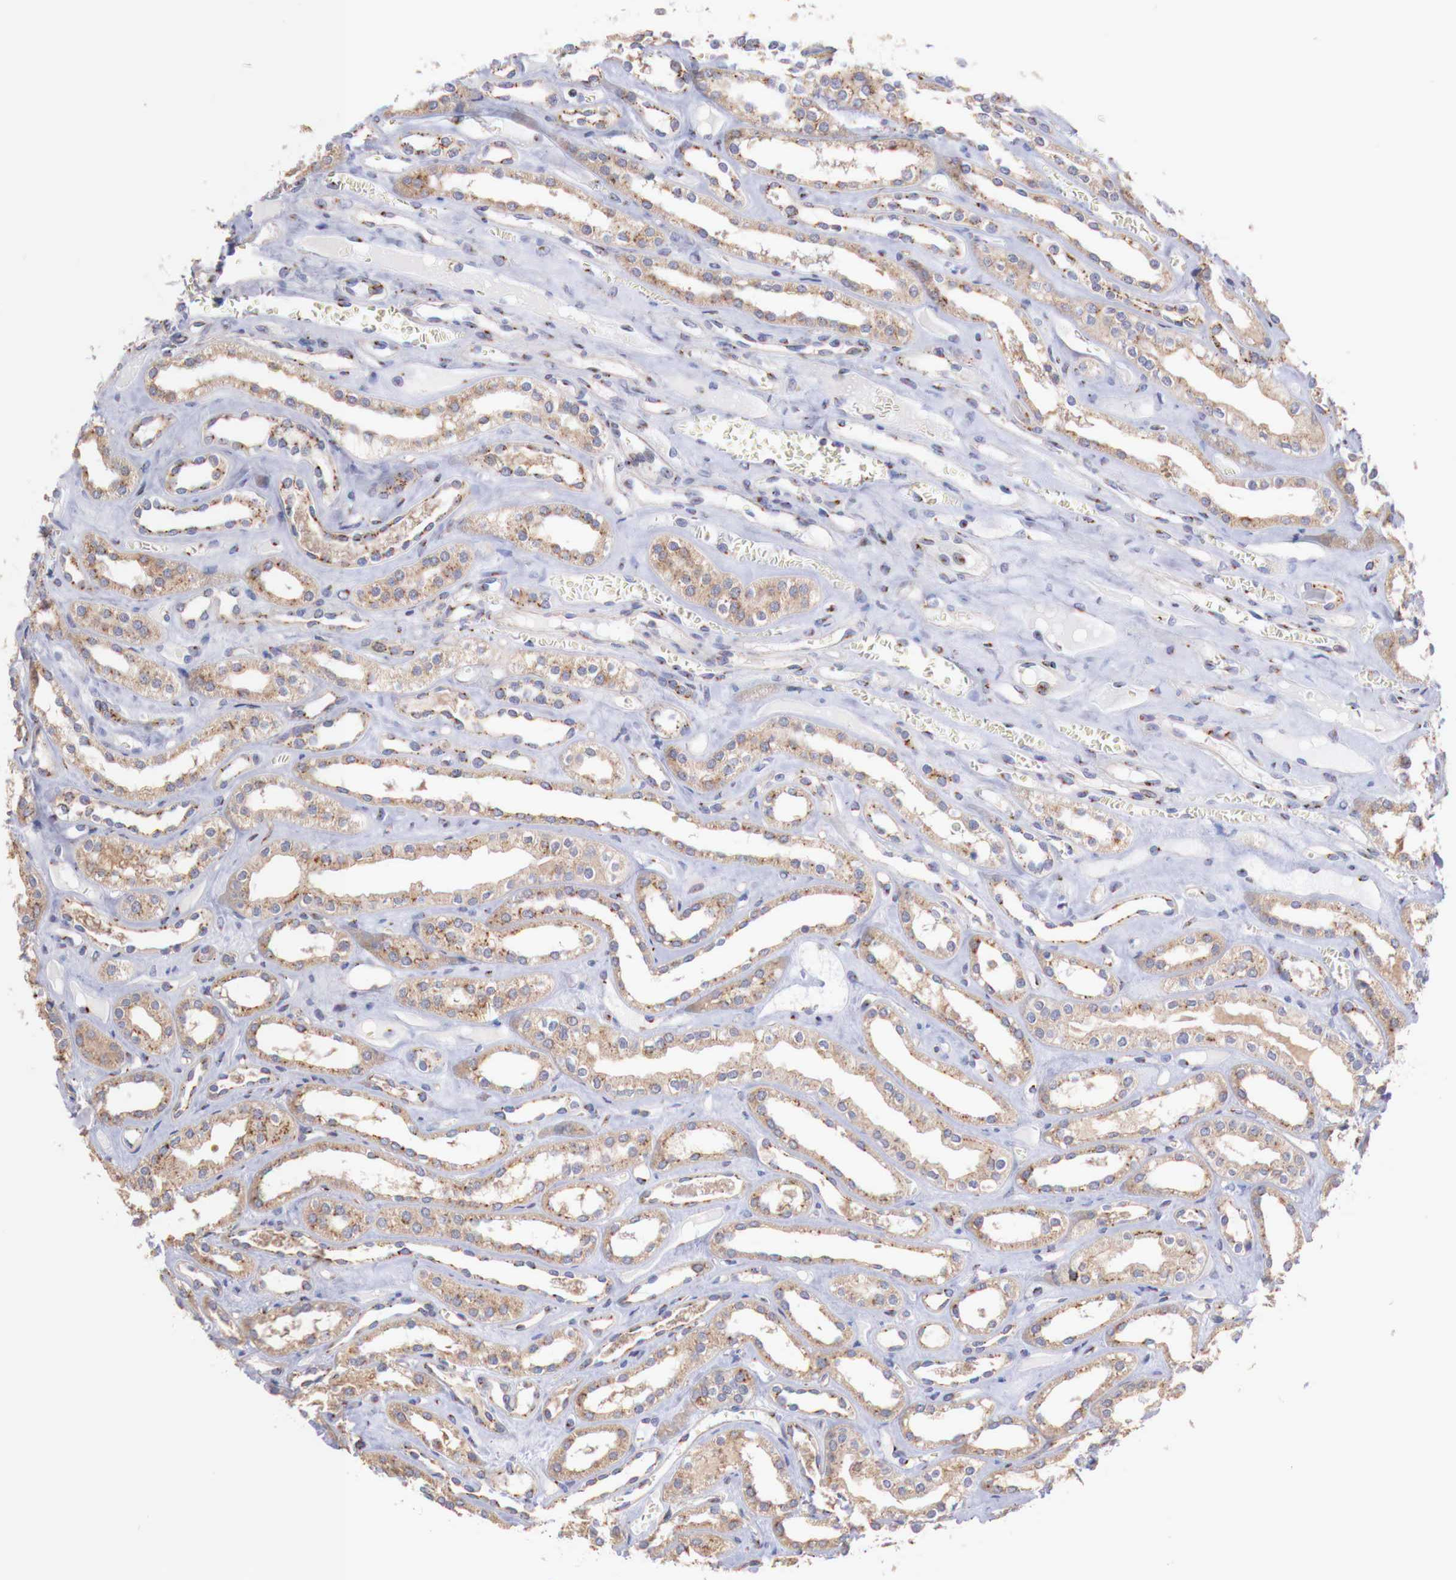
{"staining": {"intensity": "moderate", "quantity": "<25%", "location": "cytoplasmic/membranous"}, "tissue": "kidney", "cell_type": "Cells in glomeruli", "image_type": "normal", "snomed": [{"axis": "morphology", "description": "Normal tissue, NOS"}, {"axis": "topography", "description": "Kidney"}], "caption": "The micrograph shows immunohistochemical staining of benign kidney. There is moderate cytoplasmic/membranous positivity is seen in approximately <25% of cells in glomeruli. Nuclei are stained in blue.", "gene": "SYAP1", "patient": {"sex": "female", "age": 52}}